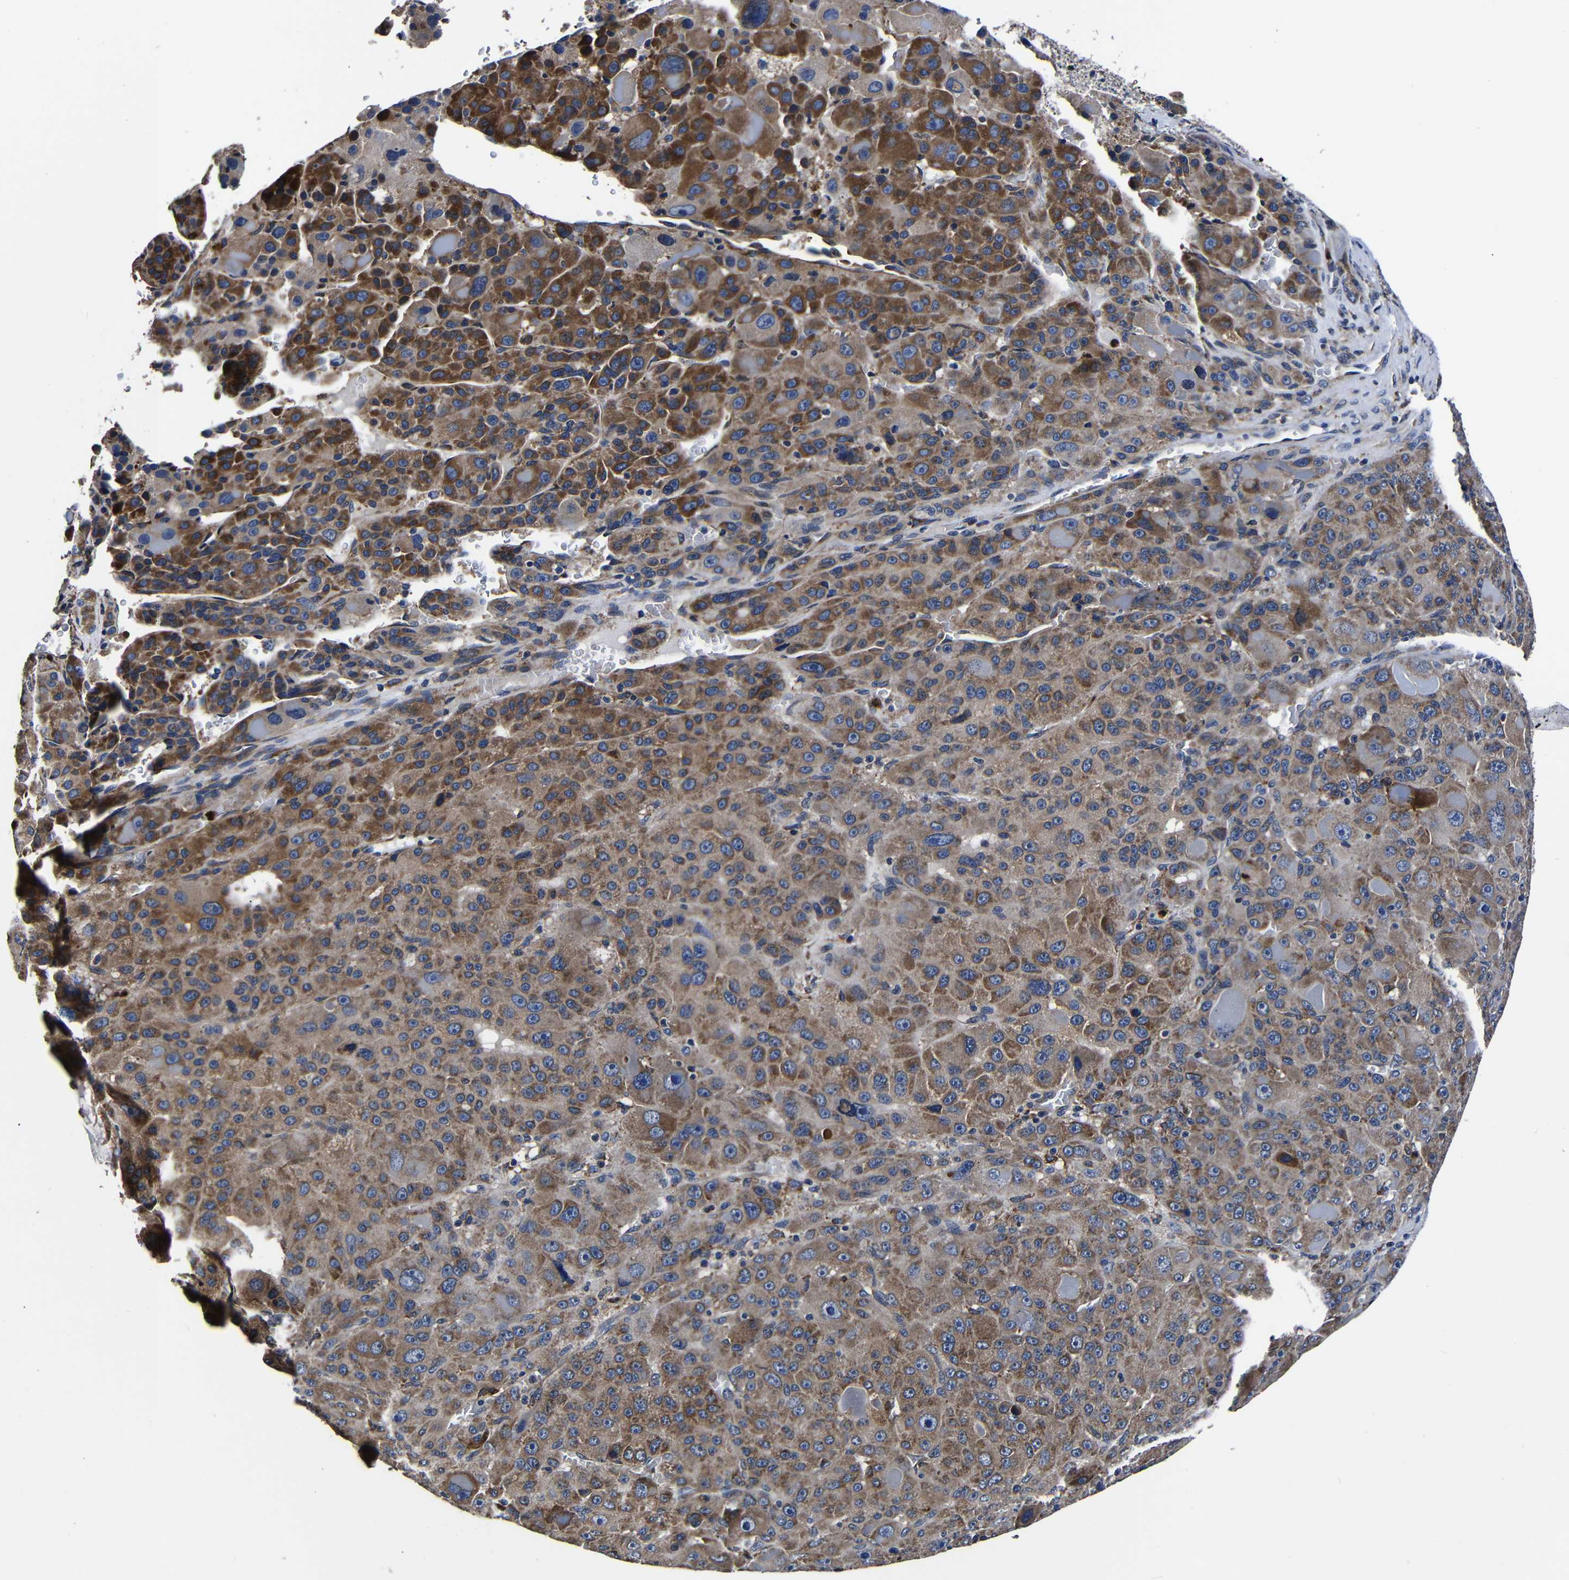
{"staining": {"intensity": "moderate", "quantity": ">75%", "location": "cytoplasmic/membranous"}, "tissue": "liver cancer", "cell_type": "Tumor cells", "image_type": "cancer", "snomed": [{"axis": "morphology", "description": "Carcinoma, Hepatocellular, NOS"}, {"axis": "topography", "description": "Liver"}], "caption": "The histopathology image shows a brown stain indicating the presence of a protein in the cytoplasmic/membranous of tumor cells in liver cancer. (Brightfield microscopy of DAB IHC at high magnification).", "gene": "SCN9A", "patient": {"sex": "male", "age": 76}}